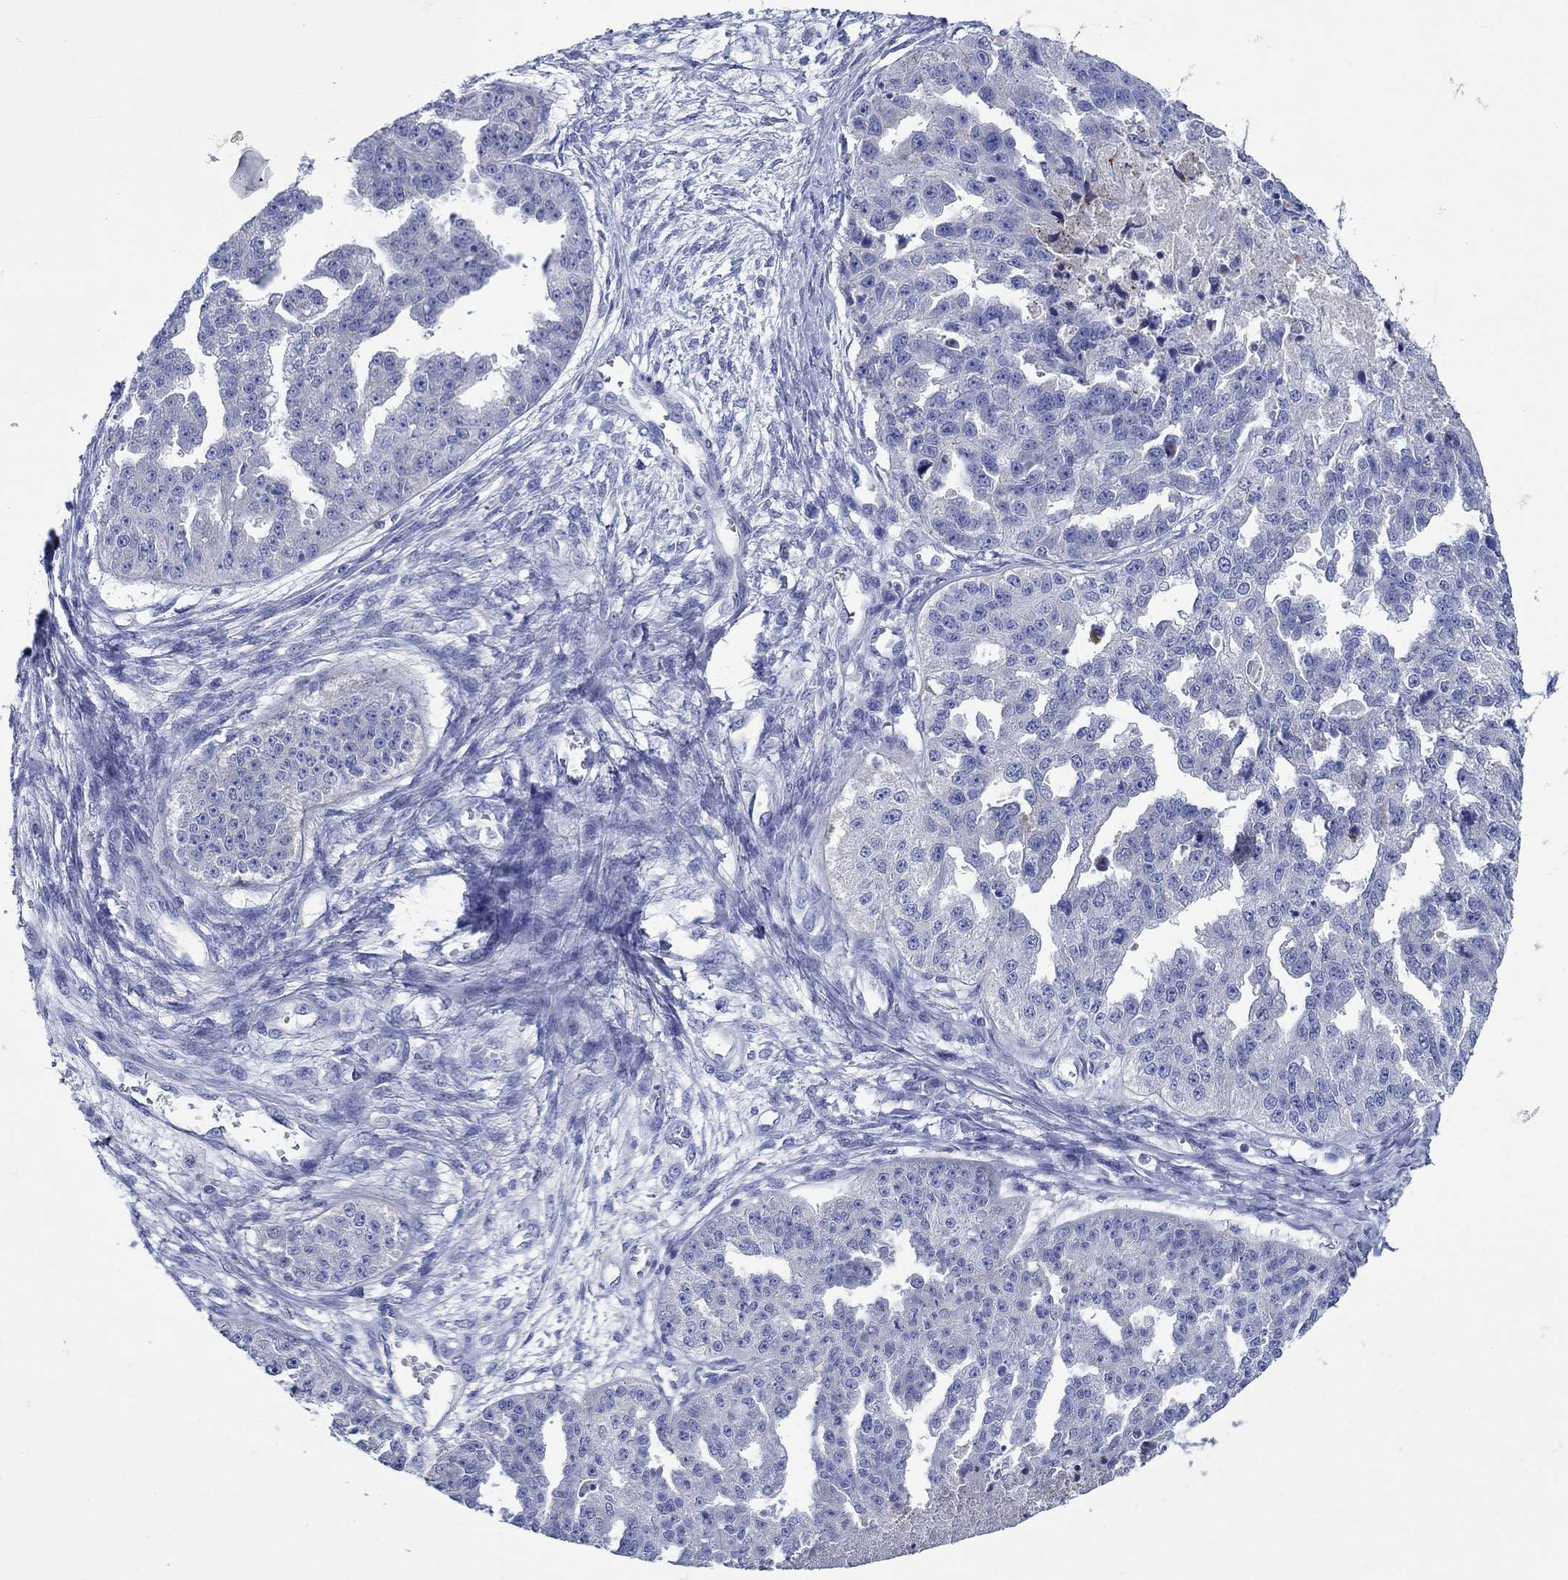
{"staining": {"intensity": "negative", "quantity": "none", "location": "none"}, "tissue": "ovarian cancer", "cell_type": "Tumor cells", "image_type": "cancer", "snomed": [{"axis": "morphology", "description": "Cystadenocarcinoma, serous, NOS"}, {"axis": "topography", "description": "Ovary"}], "caption": "This is a histopathology image of IHC staining of ovarian cancer (serous cystadenocarcinoma), which shows no staining in tumor cells. (DAB (3,3'-diaminobenzidine) immunohistochemistry, high magnification).", "gene": "TRIM16", "patient": {"sex": "female", "age": 58}}